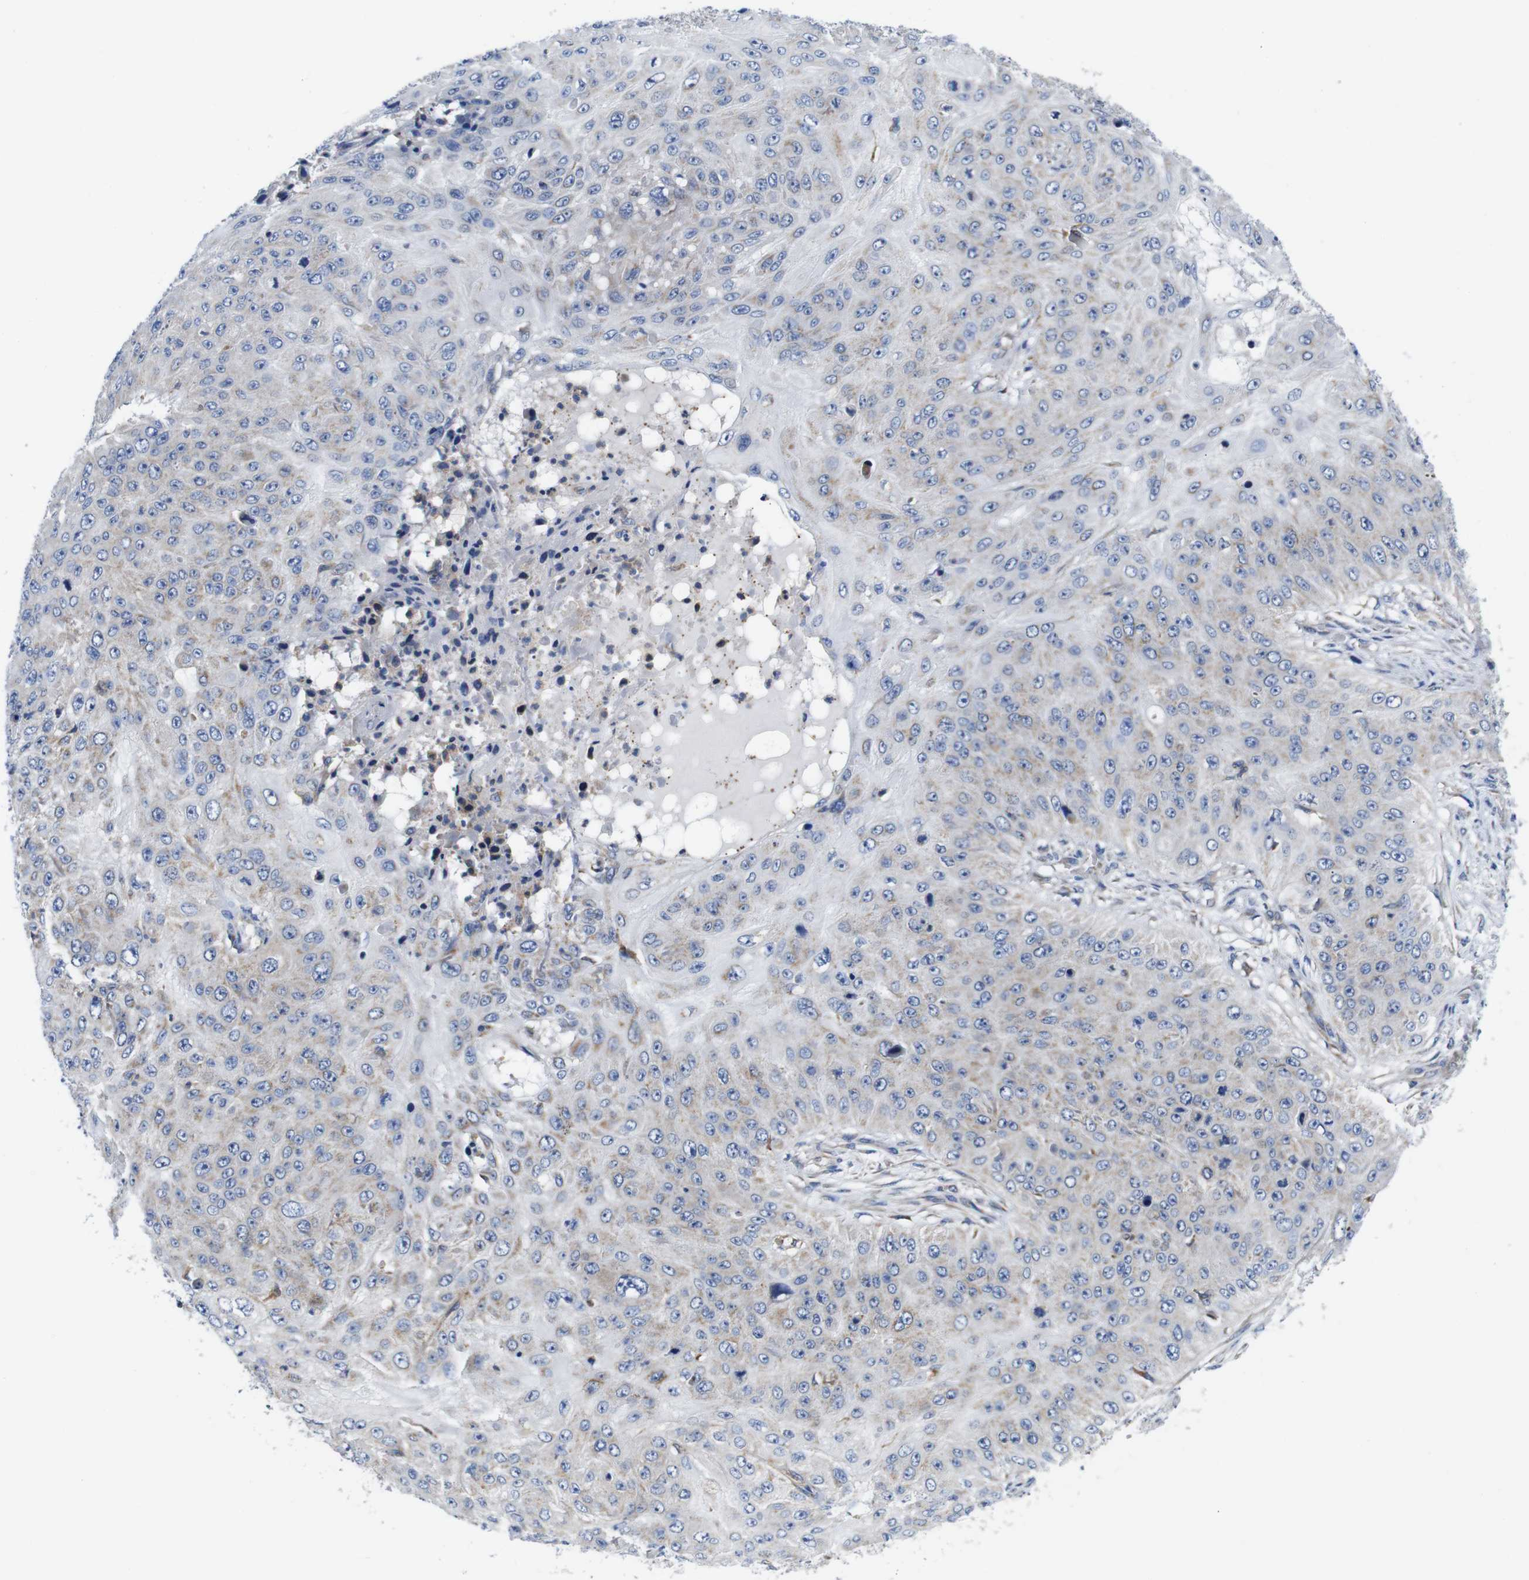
{"staining": {"intensity": "weak", "quantity": "25%-75%", "location": "cytoplasmic/membranous"}, "tissue": "skin cancer", "cell_type": "Tumor cells", "image_type": "cancer", "snomed": [{"axis": "morphology", "description": "Squamous cell carcinoma, NOS"}, {"axis": "topography", "description": "Skin"}], "caption": "Weak cytoplasmic/membranous staining is appreciated in approximately 25%-75% of tumor cells in skin squamous cell carcinoma.", "gene": "PDCD1LG2", "patient": {"sex": "female", "age": 80}}